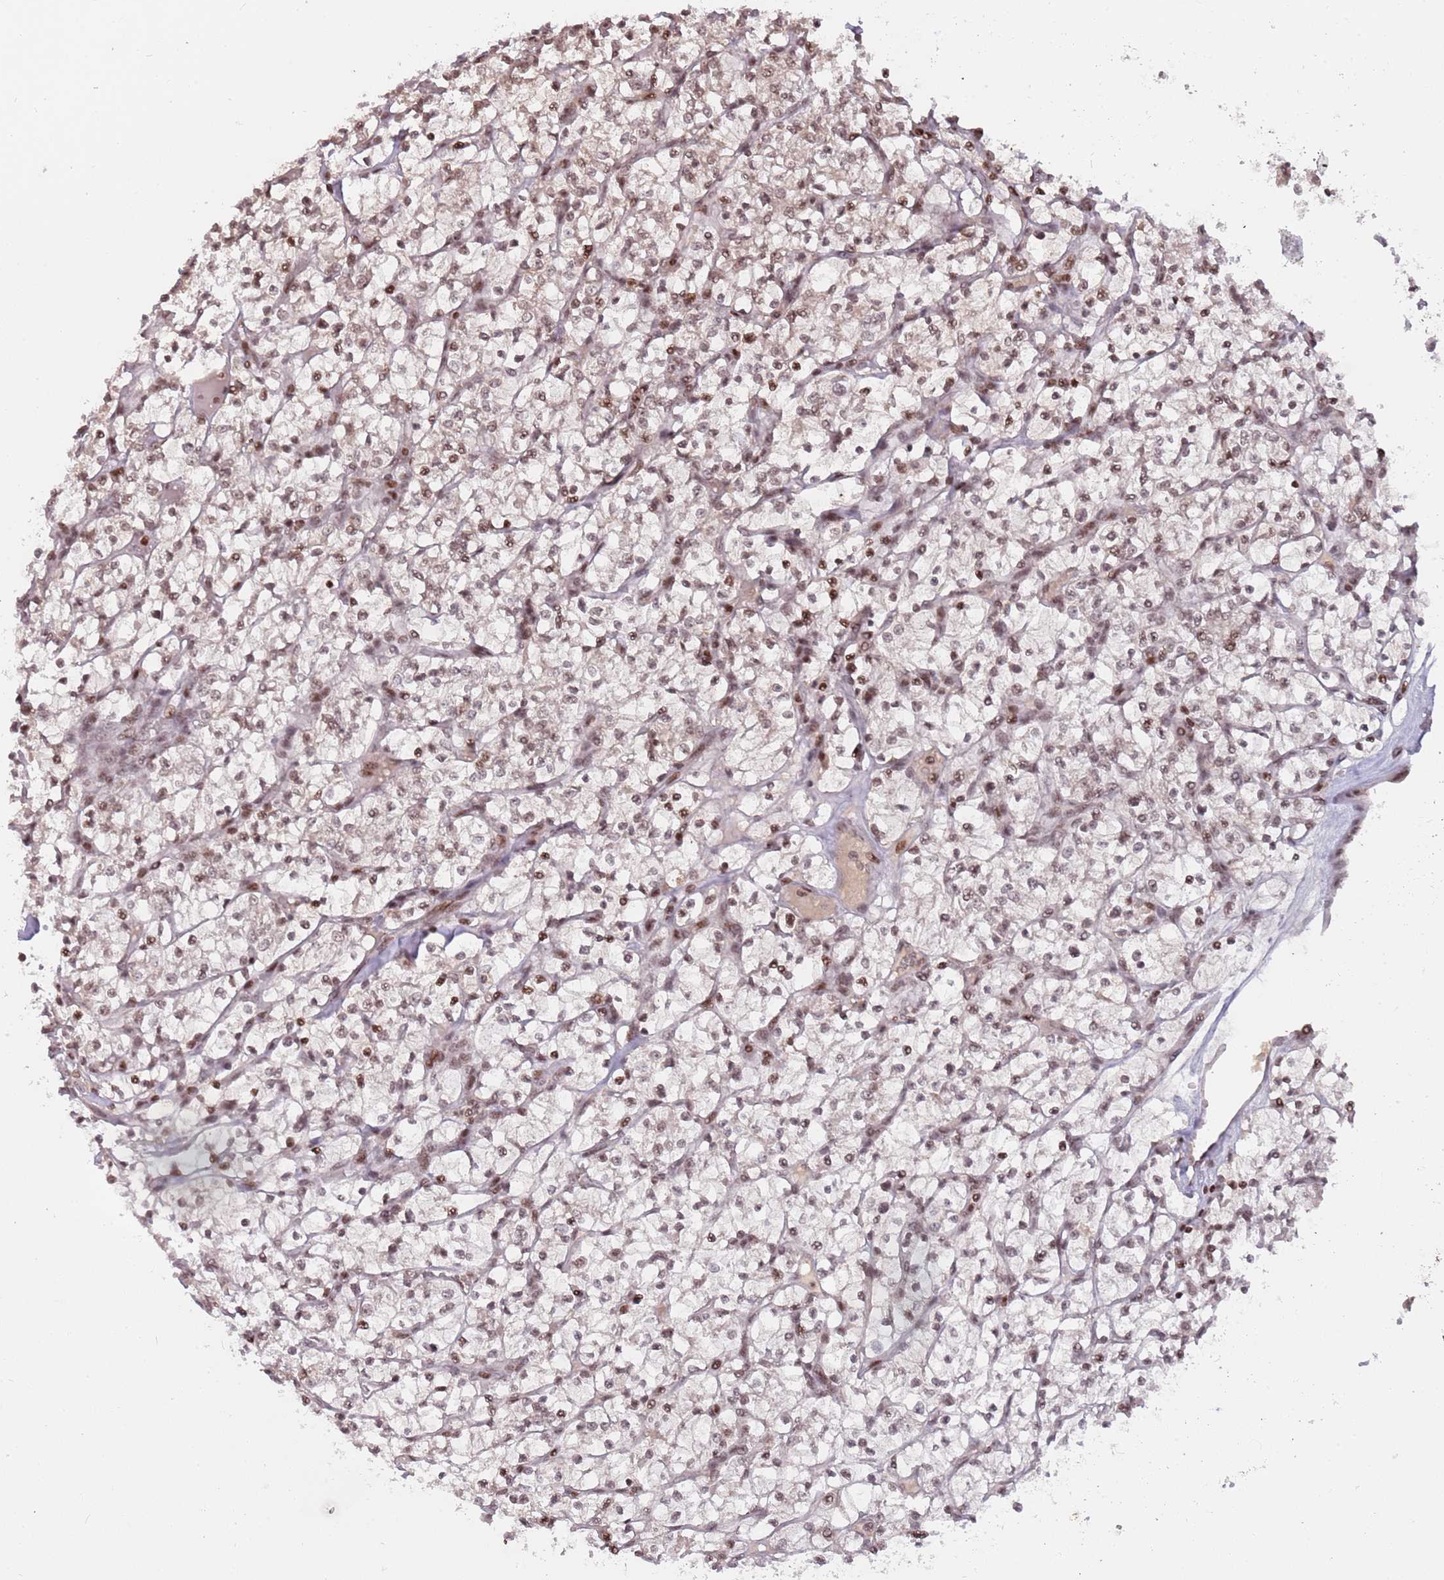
{"staining": {"intensity": "moderate", "quantity": ">75%", "location": "nuclear"}, "tissue": "renal cancer", "cell_type": "Tumor cells", "image_type": "cancer", "snomed": [{"axis": "morphology", "description": "Adenocarcinoma, NOS"}, {"axis": "topography", "description": "Kidney"}], "caption": "IHC staining of adenocarcinoma (renal), which reveals medium levels of moderate nuclear expression in about >75% of tumor cells indicating moderate nuclear protein positivity. The staining was performed using DAB (brown) for protein detection and nuclei were counterstained in hematoxylin (blue).", "gene": "SH3RF3", "patient": {"sex": "female", "age": 64}}